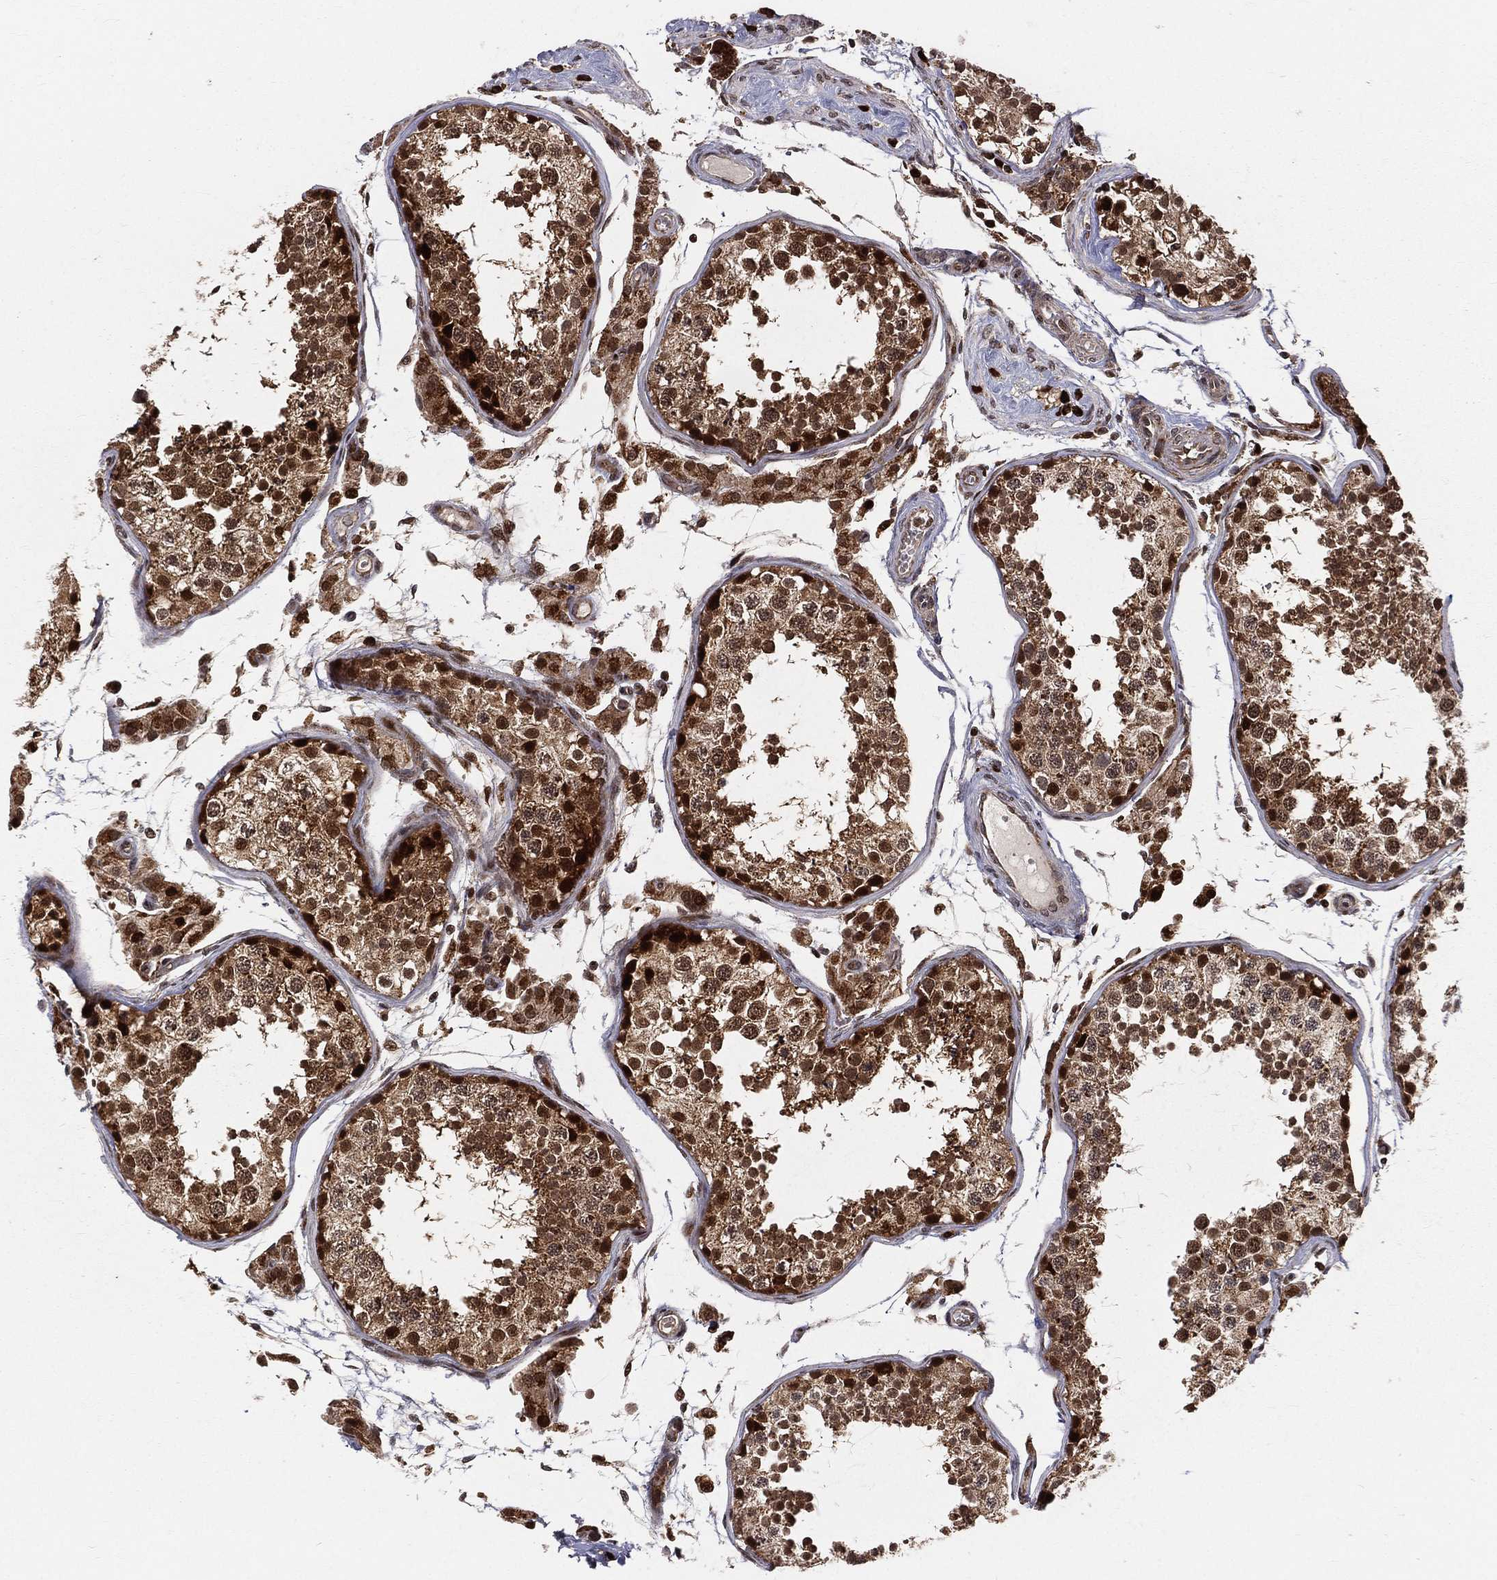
{"staining": {"intensity": "strong", "quantity": "25%-75%", "location": "cytoplasmic/membranous,nuclear"}, "tissue": "testis", "cell_type": "Cells in seminiferous ducts", "image_type": "normal", "snomed": [{"axis": "morphology", "description": "Normal tissue, NOS"}, {"axis": "topography", "description": "Testis"}], "caption": "Human testis stained with a brown dye exhibits strong cytoplasmic/membranous,nuclear positive staining in about 25%-75% of cells in seminiferous ducts.", "gene": "MDM2", "patient": {"sex": "male", "age": 29}}